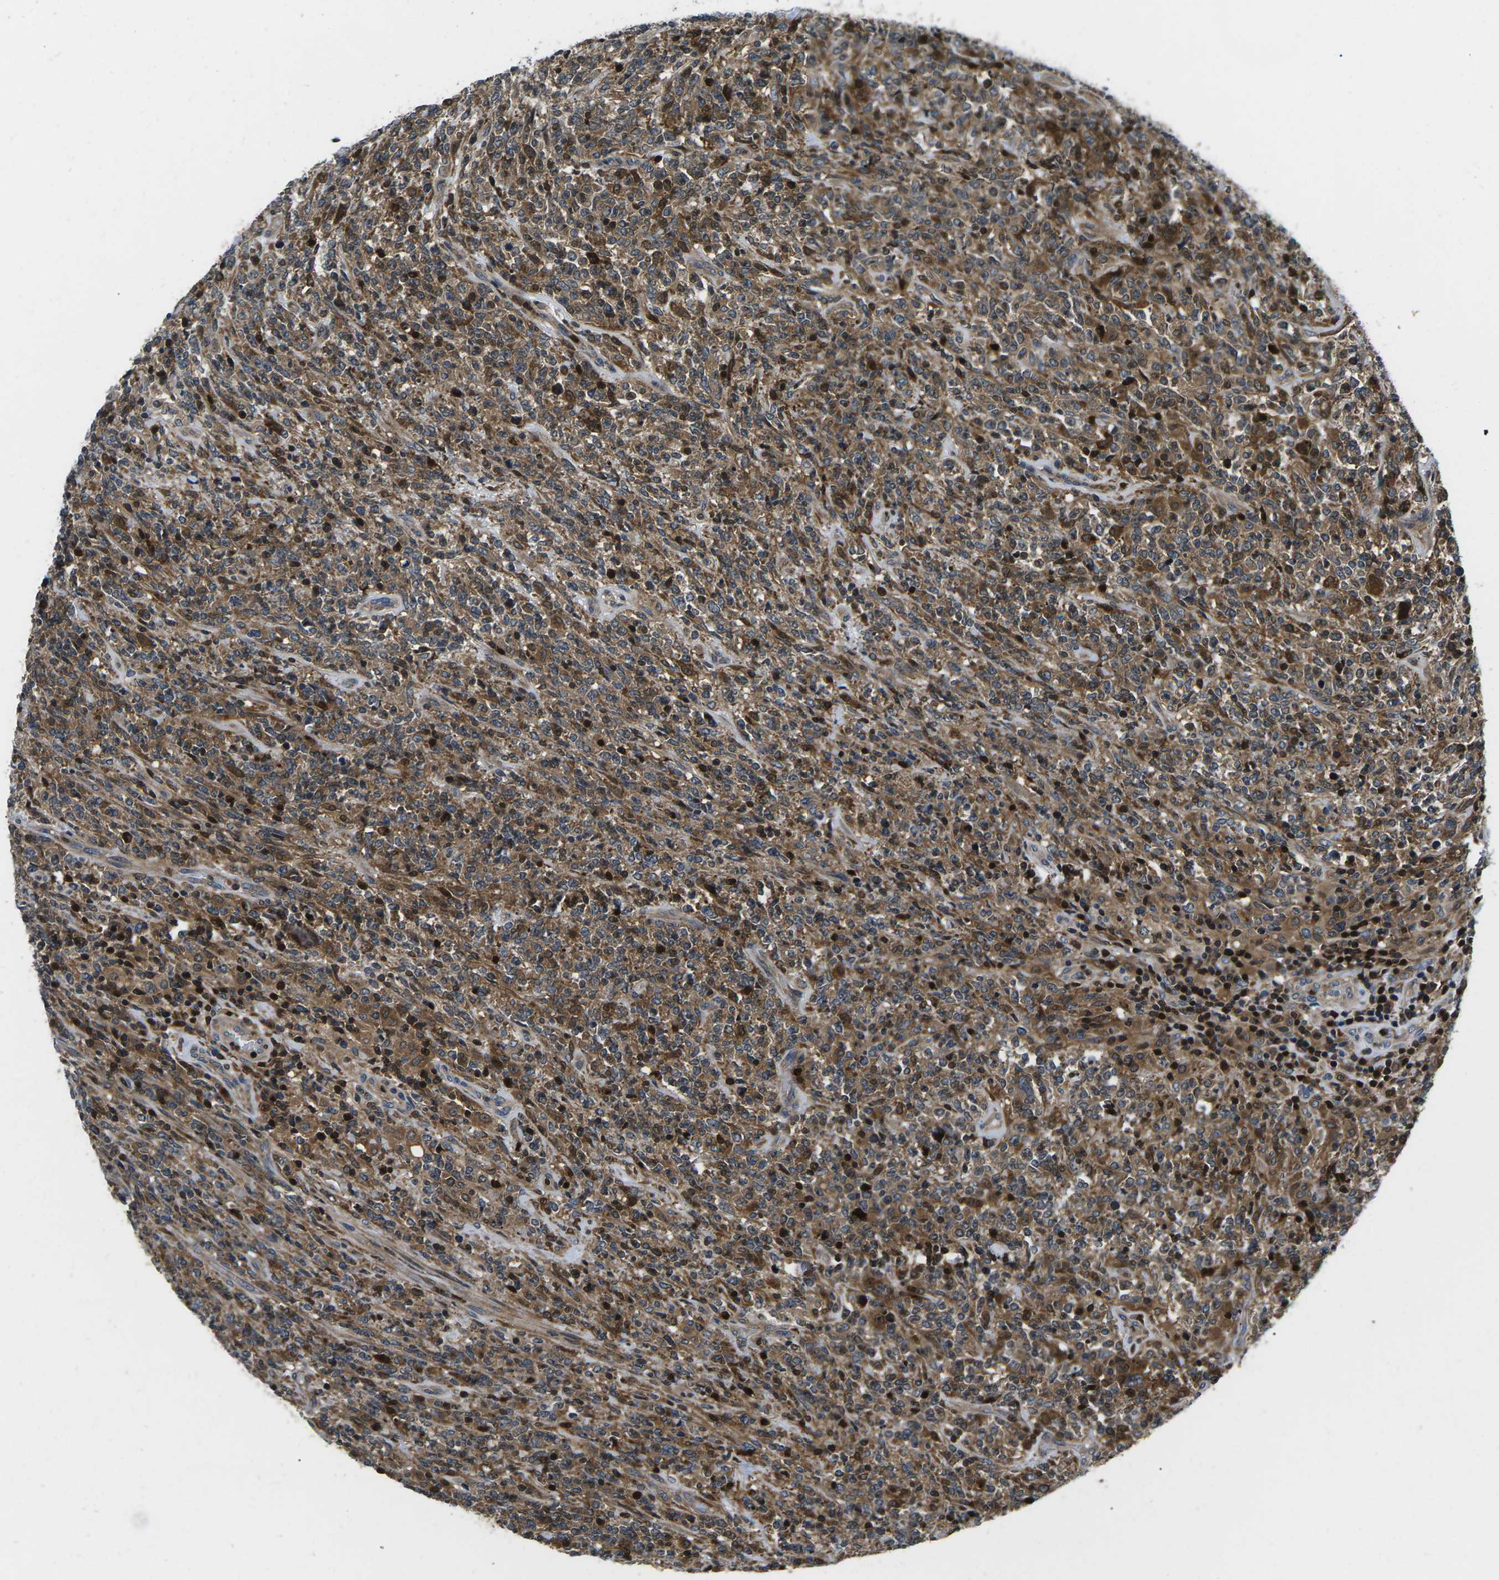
{"staining": {"intensity": "moderate", "quantity": "25%-75%", "location": "cytoplasmic/membranous"}, "tissue": "lymphoma", "cell_type": "Tumor cells", "image_type": "cancer", "snomed": [{"axis": "morphology", "description": "Malignant lymphoma, non-Hodgkin's type, High grade"}, {"axis": "topography", "description": "Soft tissue"}], "caption": "Immunohistochemical staining of human lymphoma demonstrates moderate cytoplasmic/membranous protein expression in about 25%-75% of tumor cells.", "gene": "PLCE1", "patient": {"sex": "male", "age": 18}}